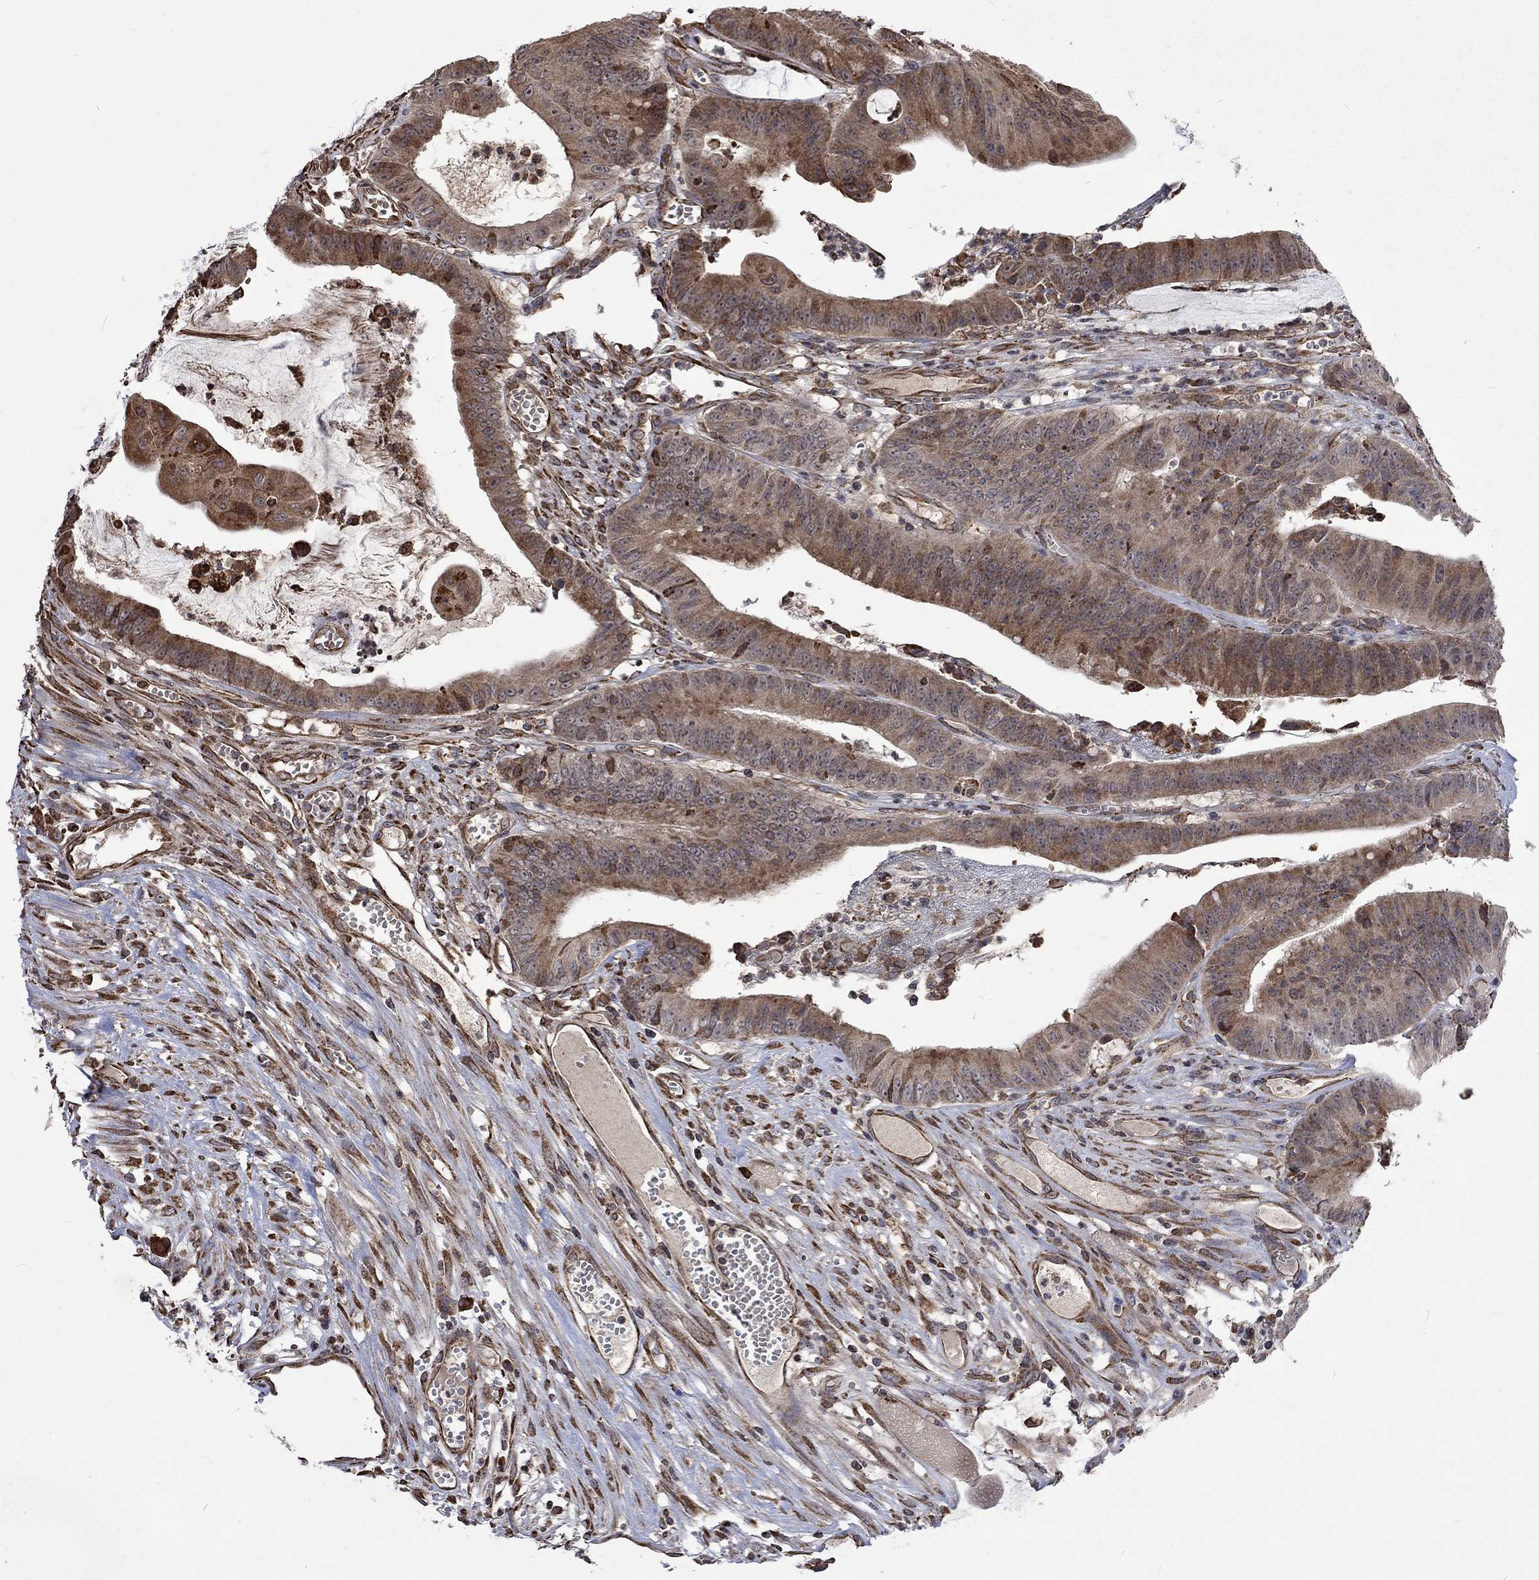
{"staining": {"intensity": "moderate", "quantity": "<25%", "location": "cytoplasmic/membranous"}, "tissue": "colorectal cancer", "cell_type": "Tumor cells", "image_type": "cancer", "snomed": [{"axis": "morphology", "description": "Adenocarcinoma, NOS"}, {"axis": "topography", "description": "Colon"}], "caption": "High-magnification brightfield microscopy of colorectal adenocarcinoma stained with DAB (brown) and counterstained with hematoxylin (blue). tumor cells exhibit moderate cytoplasmic/membranous positivity is present in approximately<25% of cells.", "gene": "ESRRA", "patient": {"sex": "female", "age": 69}}